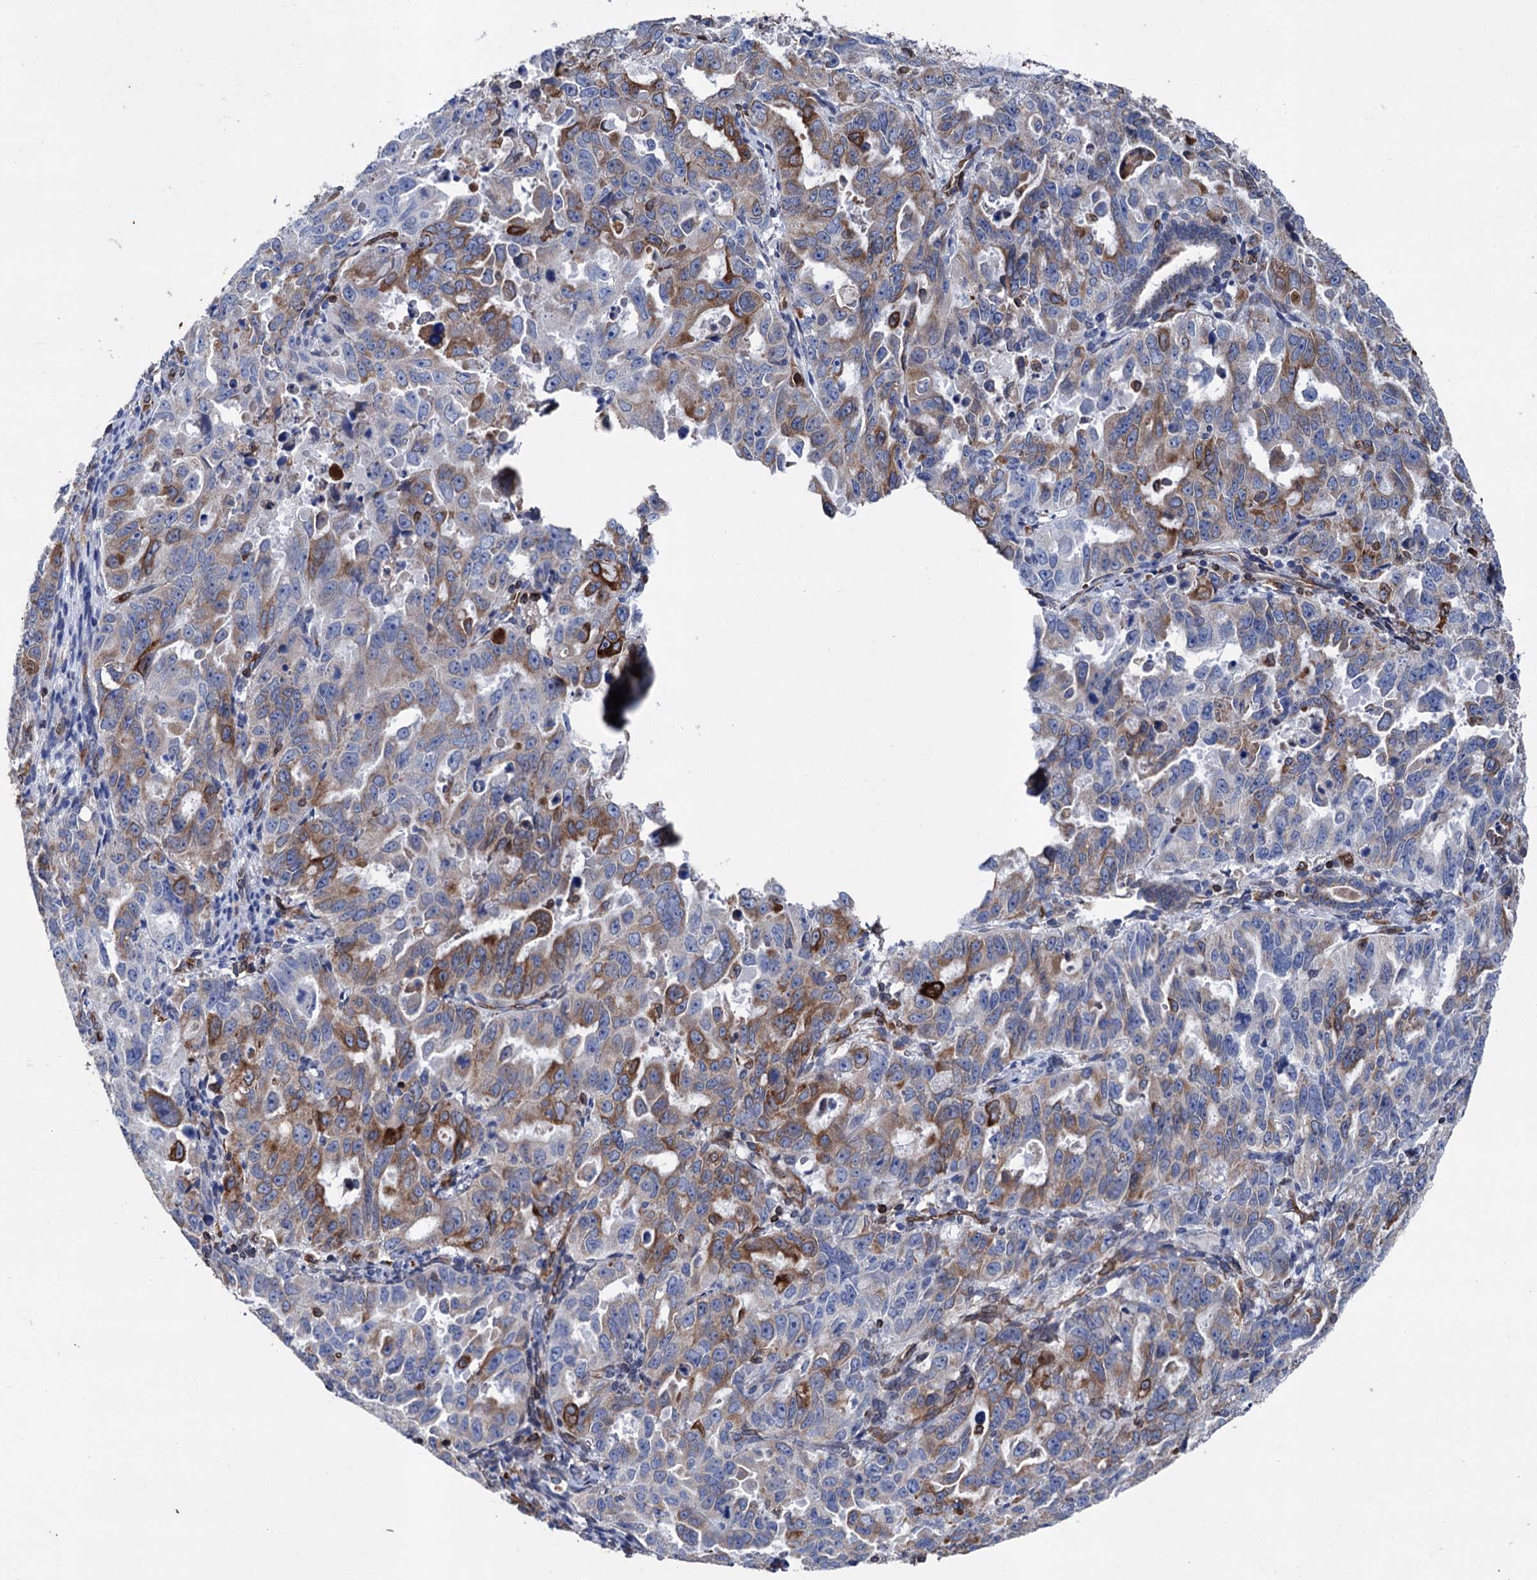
{"staining": {"intensity": "strong", "quantity": "<25%", "location": "cytoplasmic/membranous"}, "tissue": "endometrial cancer", "cell_type": "Tumor cells", "image_type": "cancer", "snomed": [{"axis": "morphology", "description": "Adenocarcinoma, NOS"}, {"axis": "topography", "description": "Endometrium"}], "caption": "Protein expression analysis of adenocarcinoma (endometrial) displays strong cytoplasmic/membranous positivity in approximately <25% of tumor cells. The protein of interest is shown in brown color, while the nuclei are stained blue.", "gene": "STING1", "patient": {"sex": "female", "age": 65}}